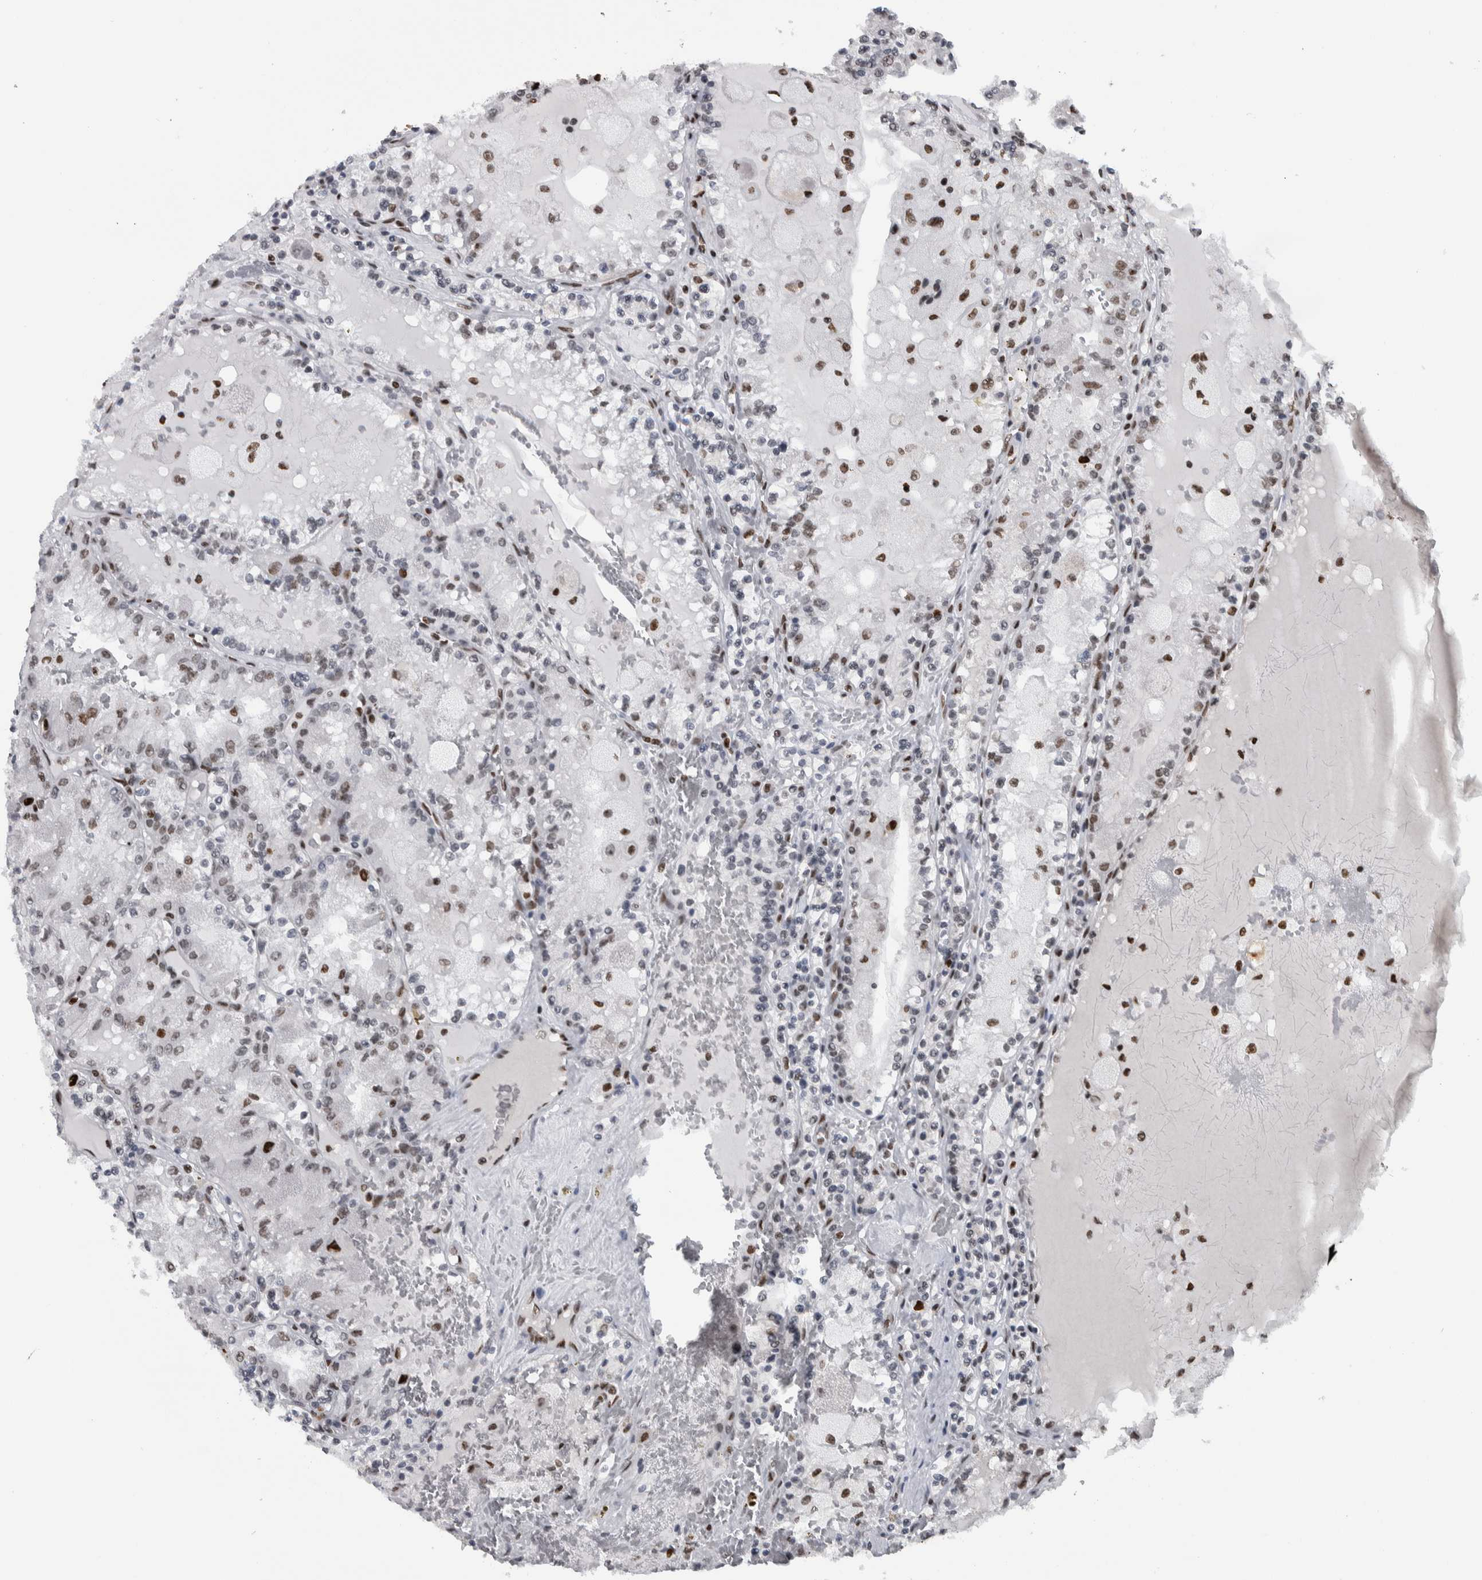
{"staining": {"intensity": "weak", "quantity": "25%-75%", "location": "nuclear"}, "tissue": "renal cancer", "cell_type": "Tumor cells", "image_type": "cancer", "snomed": [{"axis": "morphology", "description": "Adenocarcinoma, NOS"}, {"axis": "topography", "description": "Kidney"}], "caption": "Renal adenocarcinoma stained for a protein (brown) reveals weak nuclear positive staining in about 25%-75% of tumor cells.", "gene": "TOP2B", "patient": {"sex": "female", "age": 56}}